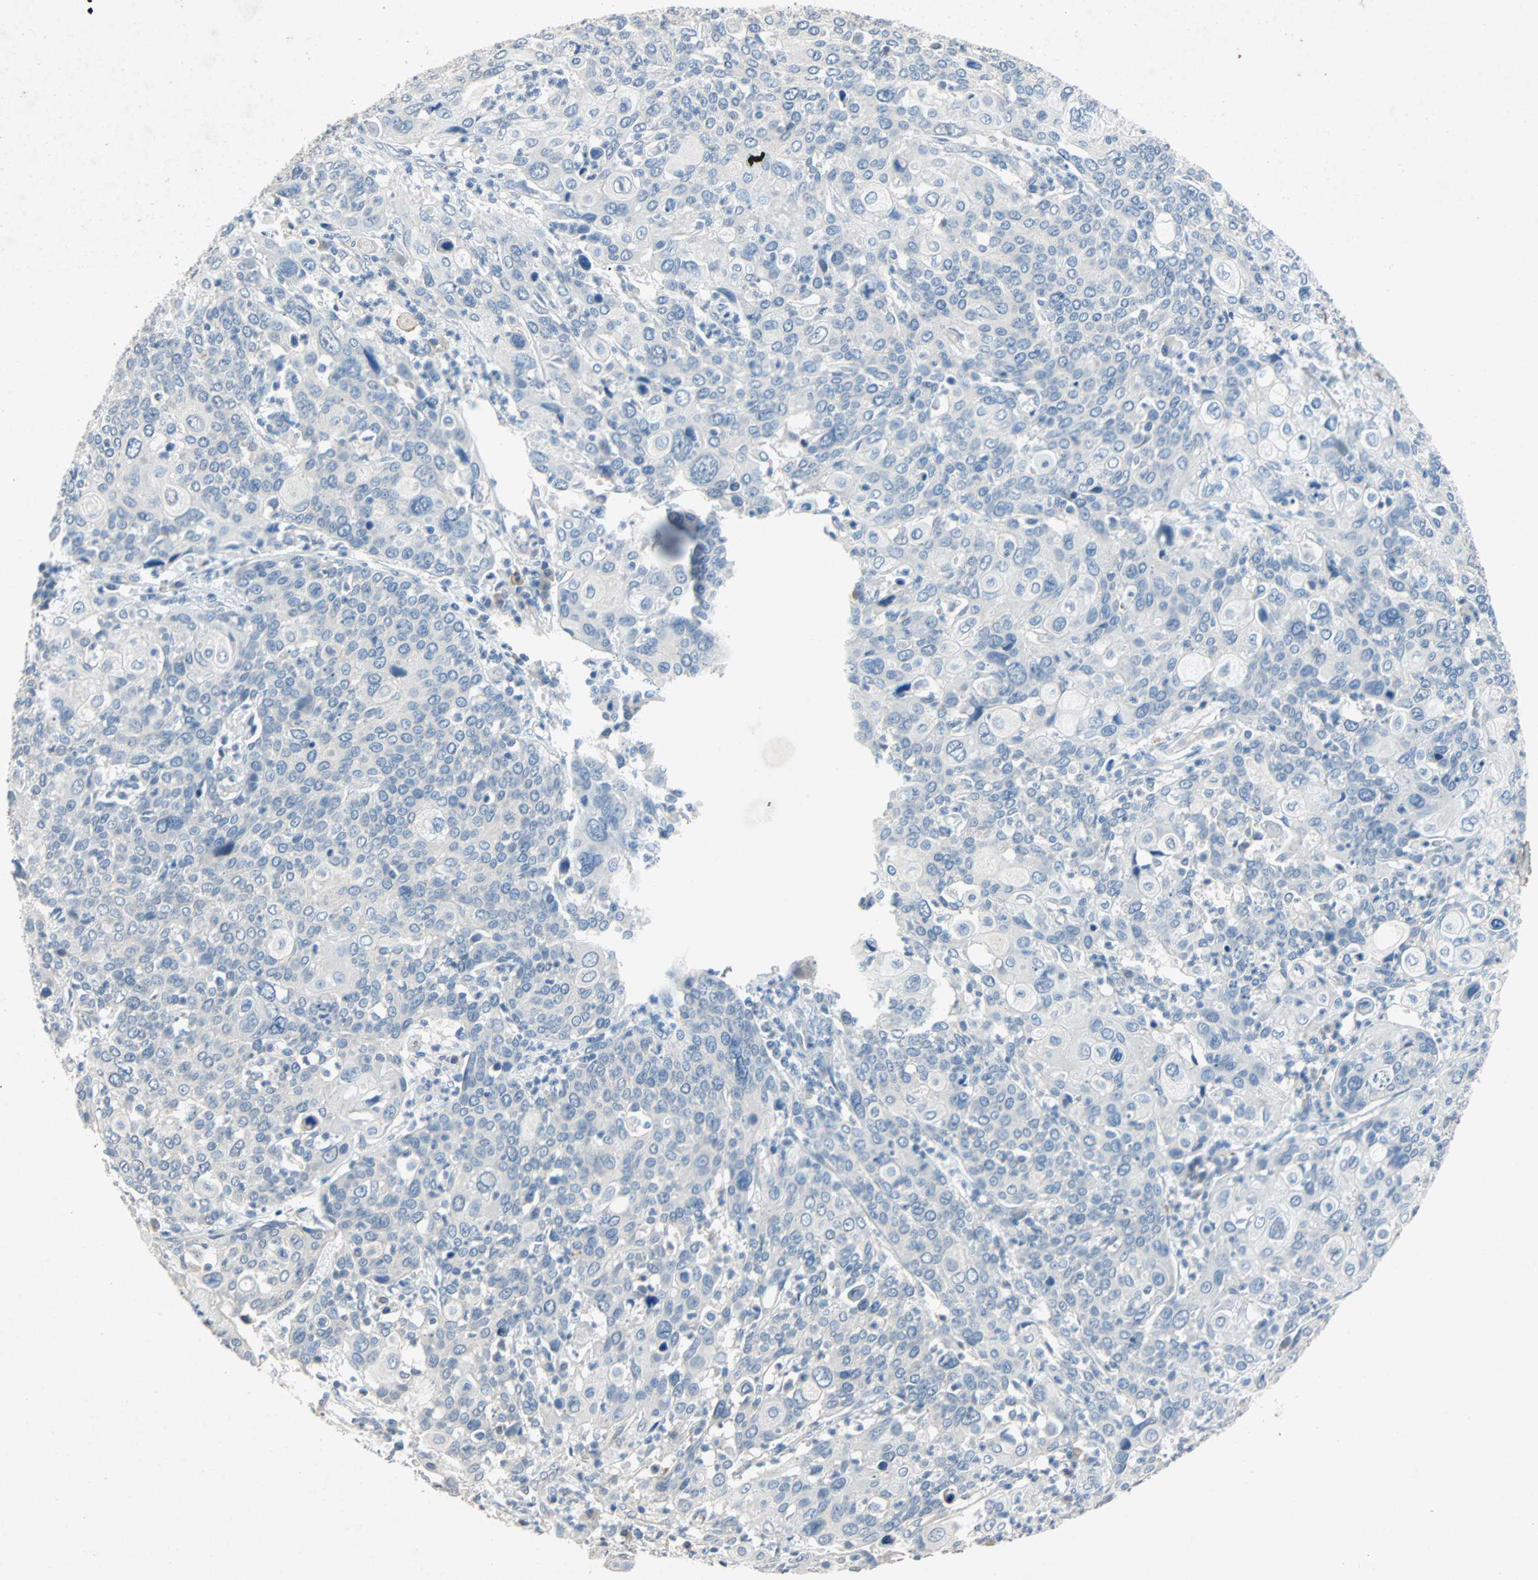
{"staining": {"intensity": "negative", "quantity": "none", "location": "none"}, "tissue": "cervical cancer", "cell_type": "Tumor cells", "image_type": "cancer", "snomed": [{"axis": "morphology", "description": "Squamous cell carcinoma, NOS"}, {"axis": "topography", "description": "Cervix"}], "caption": "Cervical squamous cell carcinoma was stained to show a protein in brown. There is no significant positivity in tumor cells.", "gene": "PCDHB2", "patient": {"sex": "female", "age": 40}}